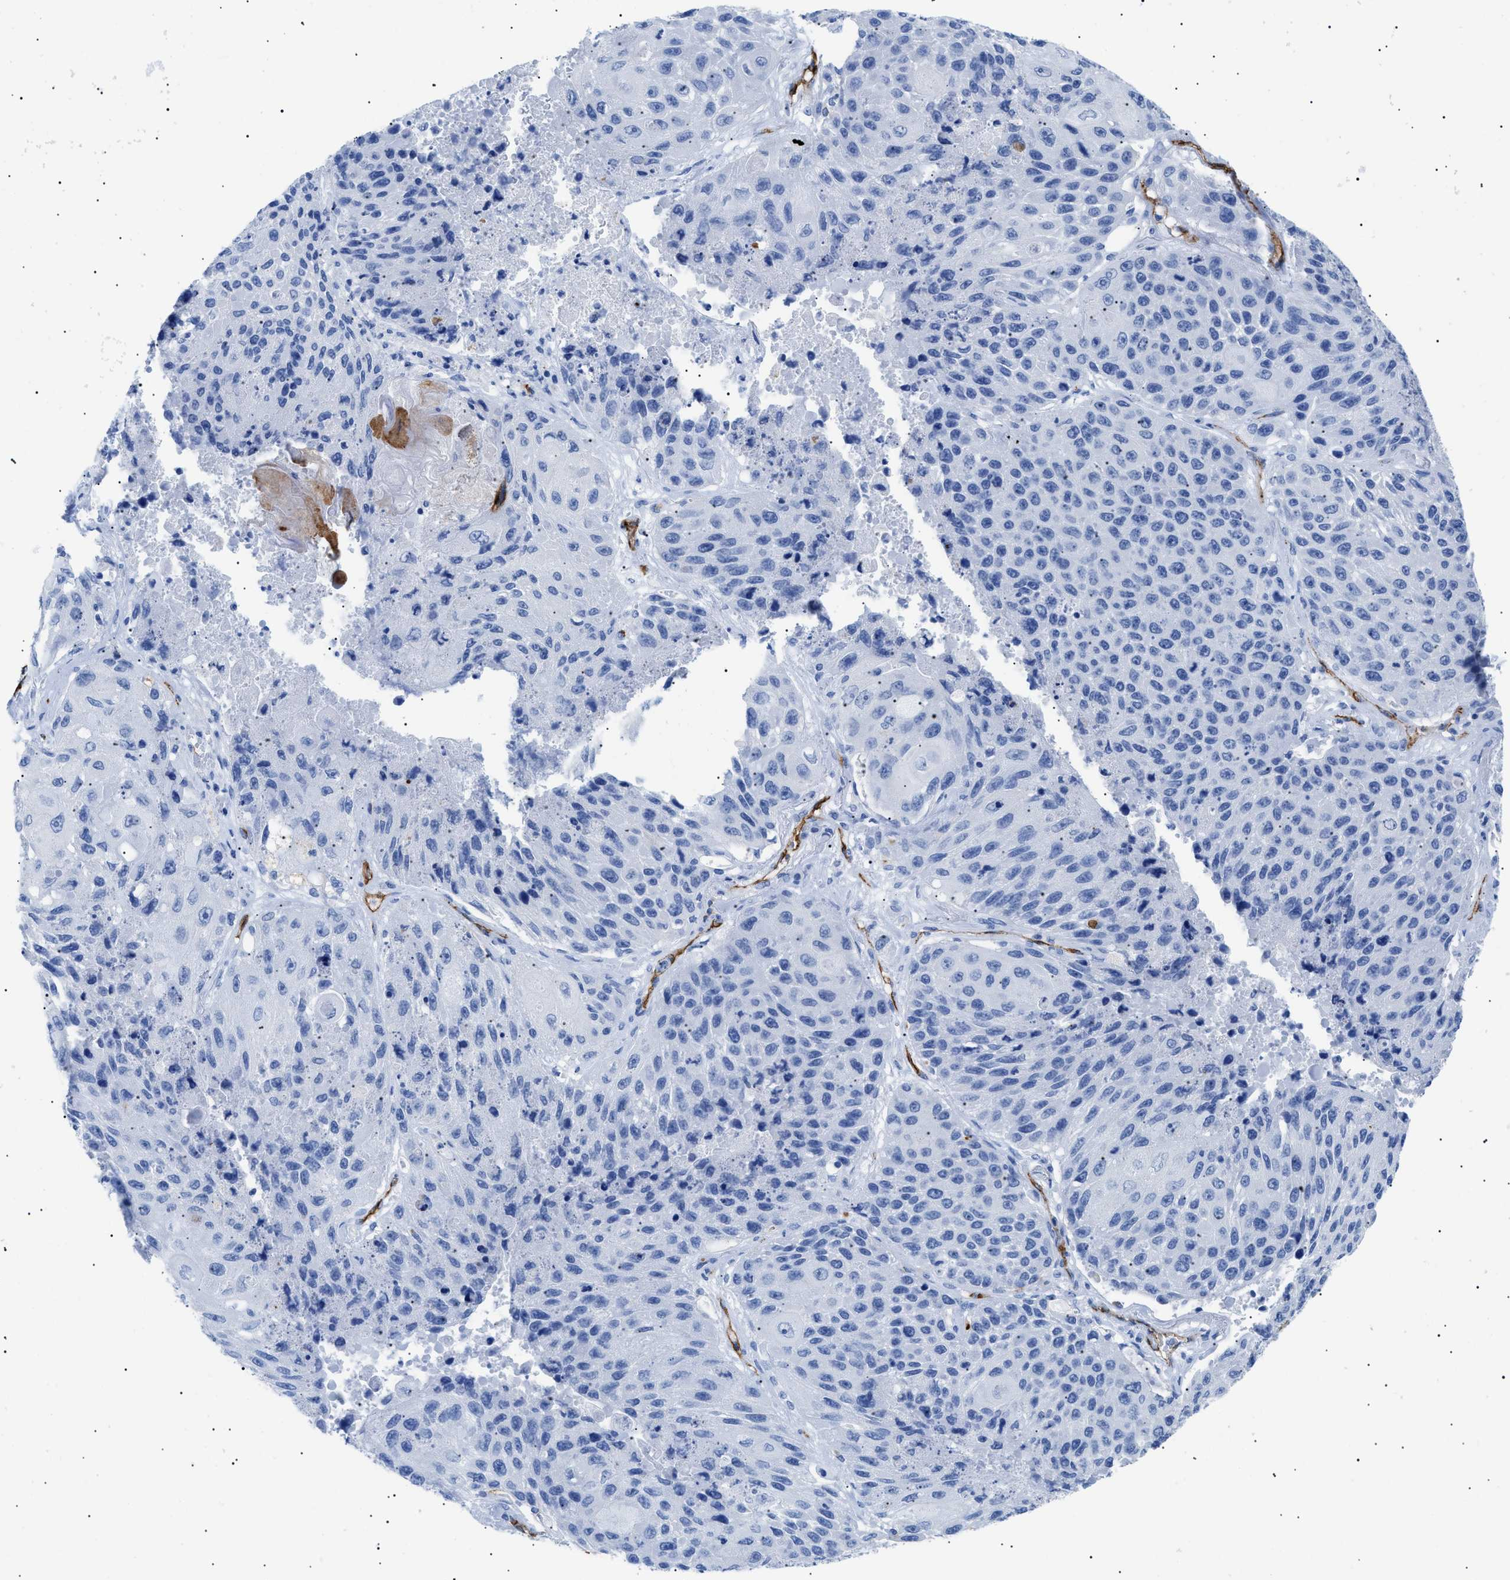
{"staining": {"intensity": "negative", "quantity": "none", "location": "none"}, "tissue": "lung cancer", "cell_type": "Tumor cells", "image_type": "cancer", "snomed": [{"axis": "morphology", "description": "Squamous cell carcinoma, NOS"}, {"axis": "topography", "description": "Lung"}], "caption": "Tumor cells are negative for protein expression in human lung squamous cell carcinoma.", "gene": "PODXL", "patient": {"sex": "male", "age": 61}}